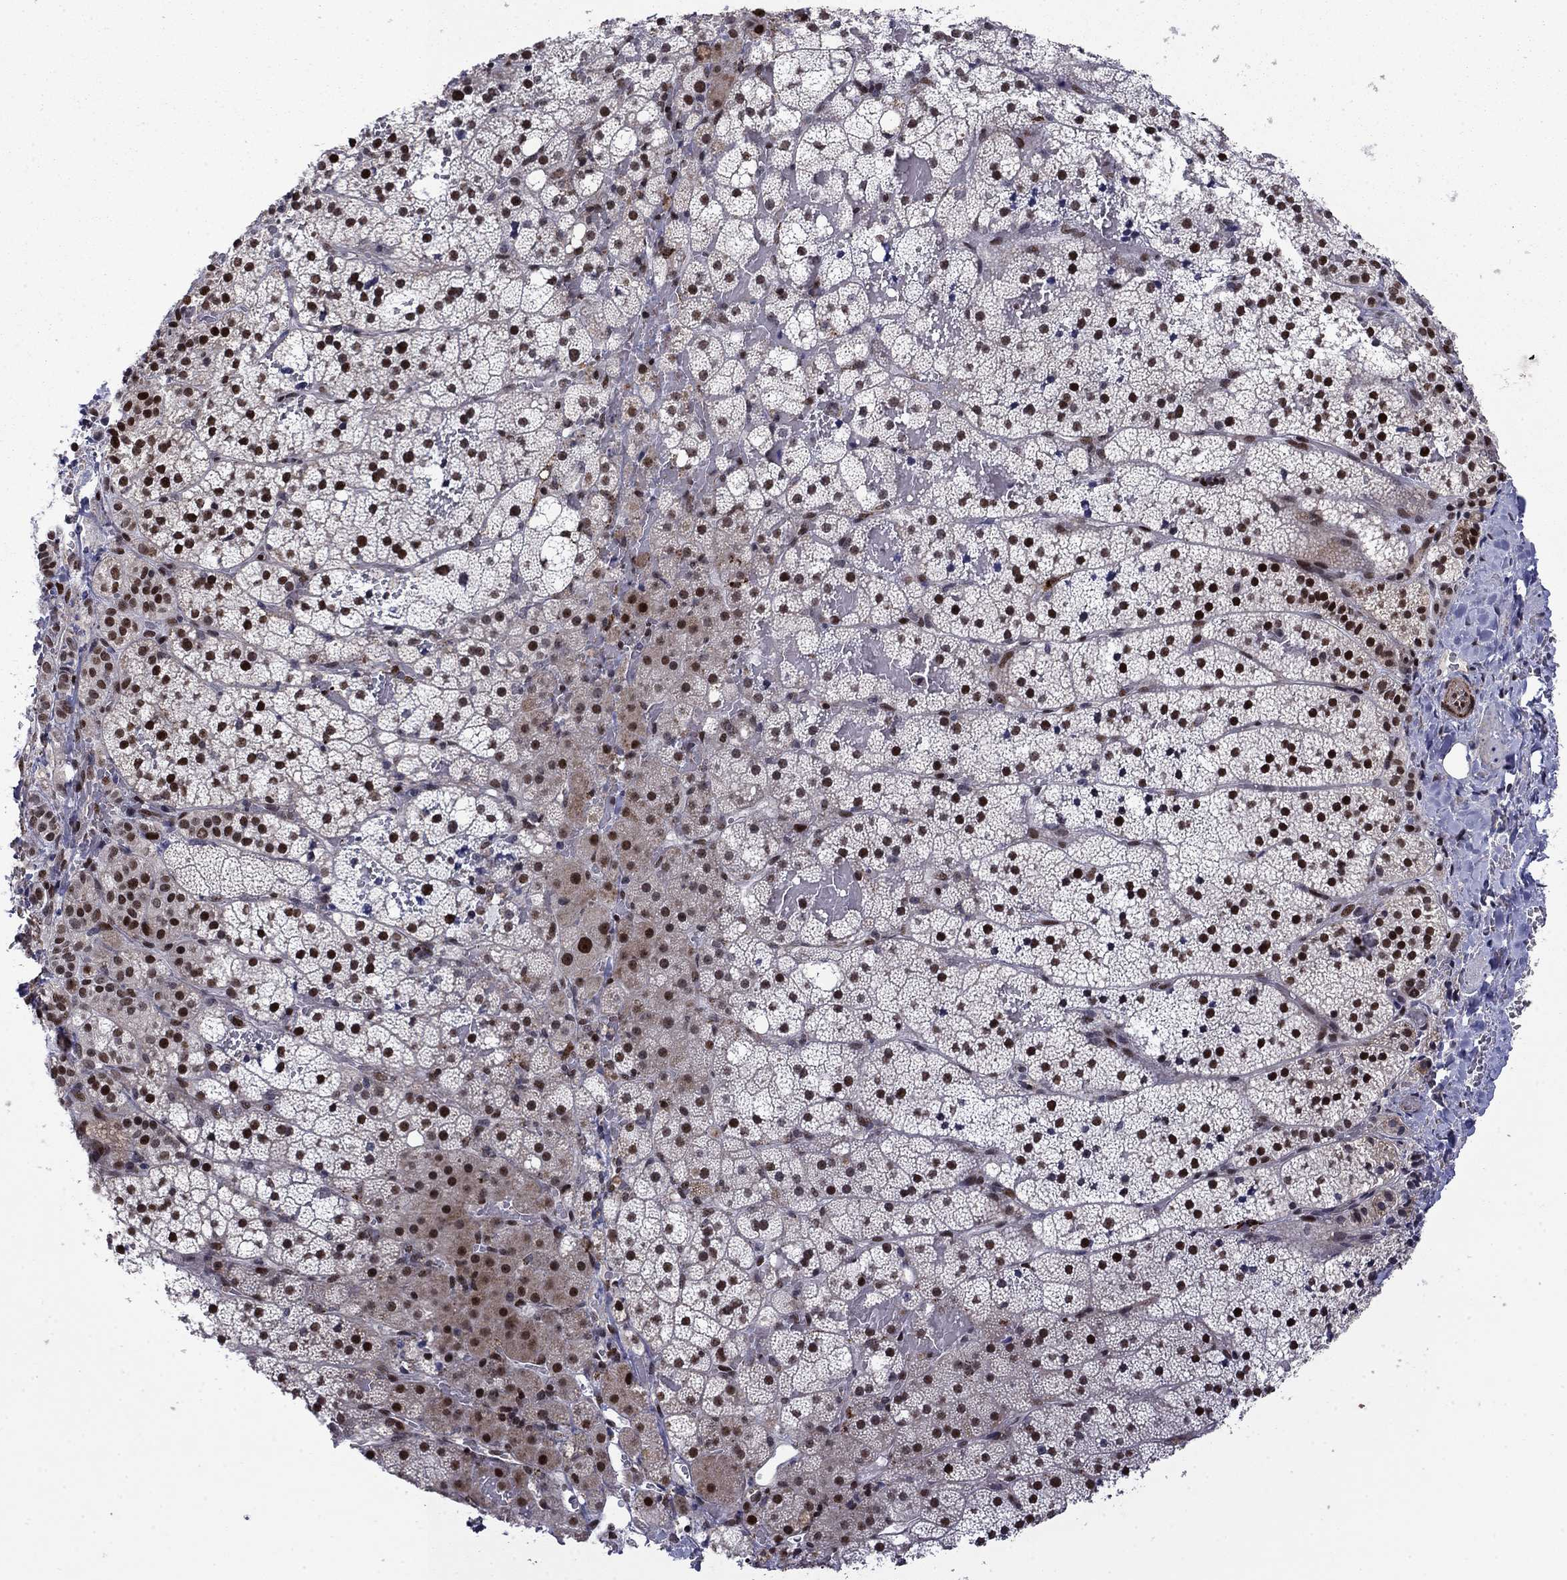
{"staining": {"intensity": "strong", "quantity": "25%-75%", "location": "nuclear"}, "tissue": "adrenal gland", "cell_type": "Glandular cells", "image_type": "normal", "snomed": [{"axis": "morphology", "description": "Normal tissue, NOS"}, {"axis": "topography", "description": "Adrenal gland"}], "caption": "Immunohistochemical staining of benign human adrenal gland shows high levels of strong nuclear positivity in approximately 25%-75% of glandular cells.", "gene": "SURF2", "patient": {"sex": "male", "age": 53}}